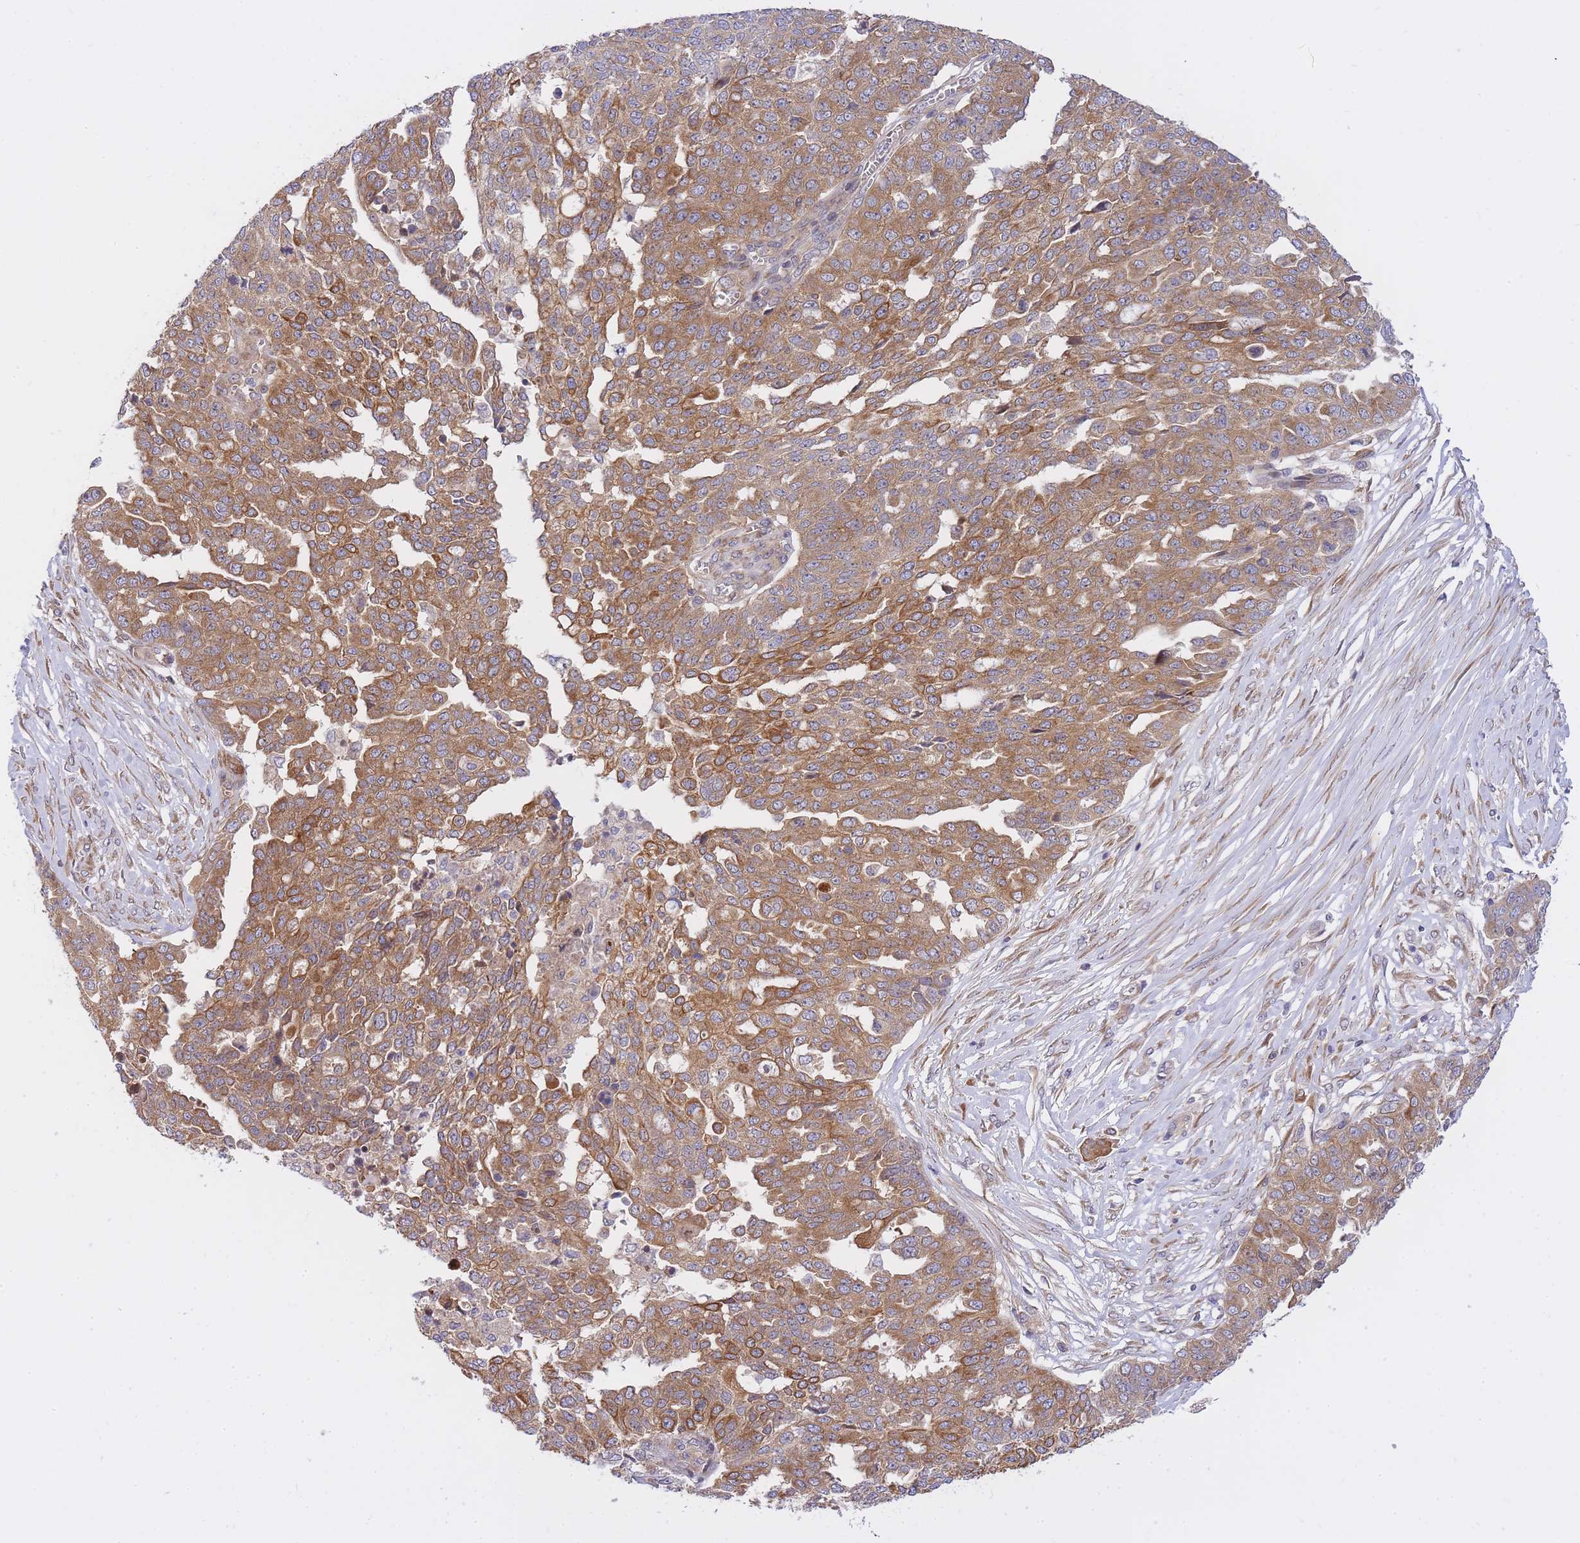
{"staining": {"intensity": "moderate", "quantity": ">75%", "location": "cytoplasmic/membranous"}, "tissue": "ovarian cancer", "cell_type": "Tumor cells", "image_type": "cancer", "snomed": [{"axis": "morphology", "description": "Cystadenocarcinoma, serous, NOS"}, {"axis": "topography", "description": "Soft tissue"}, {"axis": "topography", "description": "Ovary"}], "caption": "Brown immunohistochemical staining in human serous cystadenocarcinoma (ovarian) demonstrates moderate cytoplasmic/membranous expression in about >75% of tumor cells.", "gene": "EIF2B2", "patient": {"sex": "female", "age": 57}}